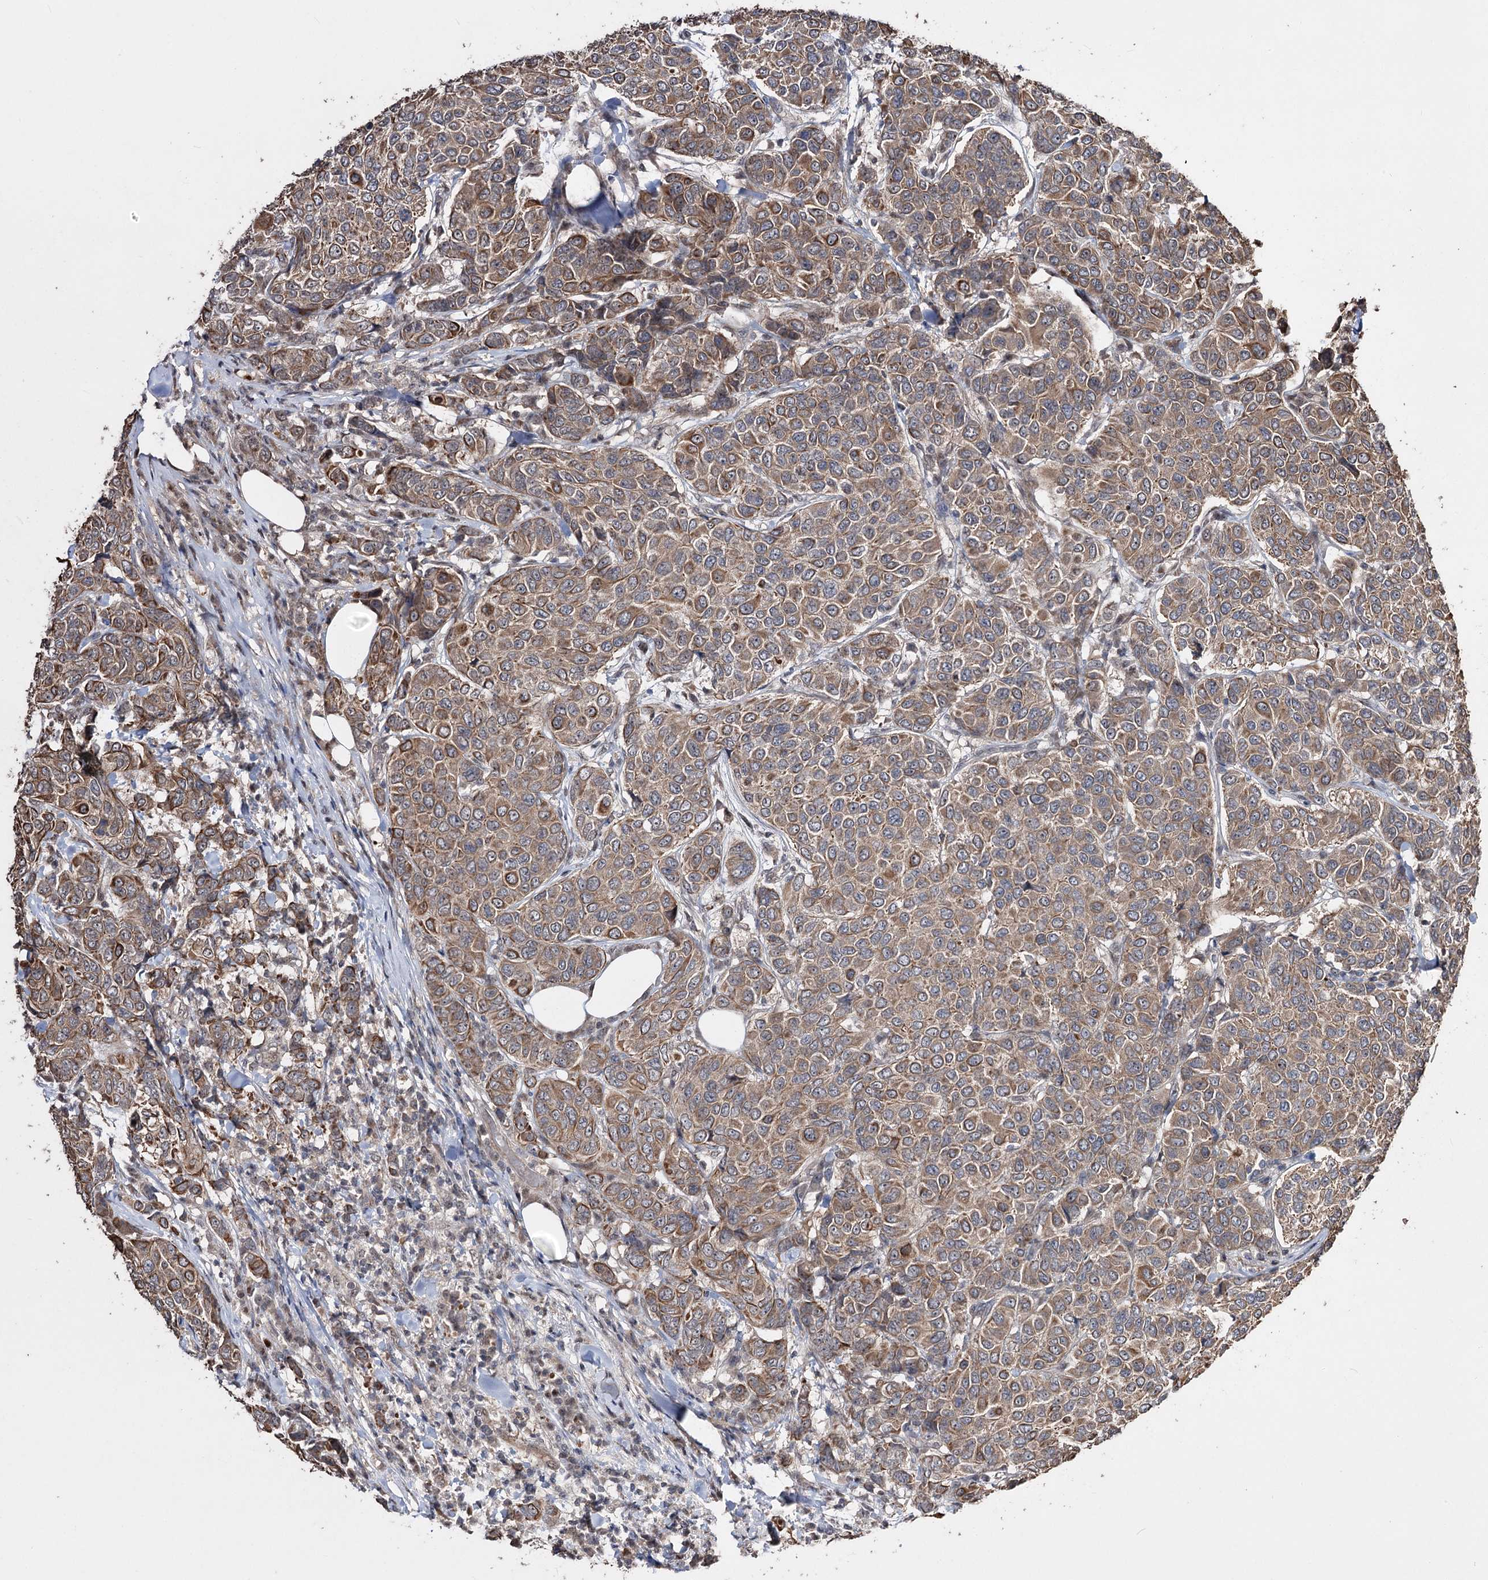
{"staining": {"intensity": "moderate", "quantity": ">75%", "location": "cytoplasmic/membranous"}, "tissue": "breast cancer", "cell_type": "Tumor cells", "image_type": "cancer", "snomed": [{"axis": "morphology", "description": "Duct carcinoma"}, {"axis": "topography", "description": "Breast"}], "caption": "Breast cancer (intraductal carcinoma) tissue demonstrates moderate cytoplasmic/membranous staining in about >75% of tumor cells, visualized by immunohistochemistry. (IHC, brightfield microscopy, high magnification).", "gene": "CPNE8", "patient": {"sex": "female", "age": 55}}